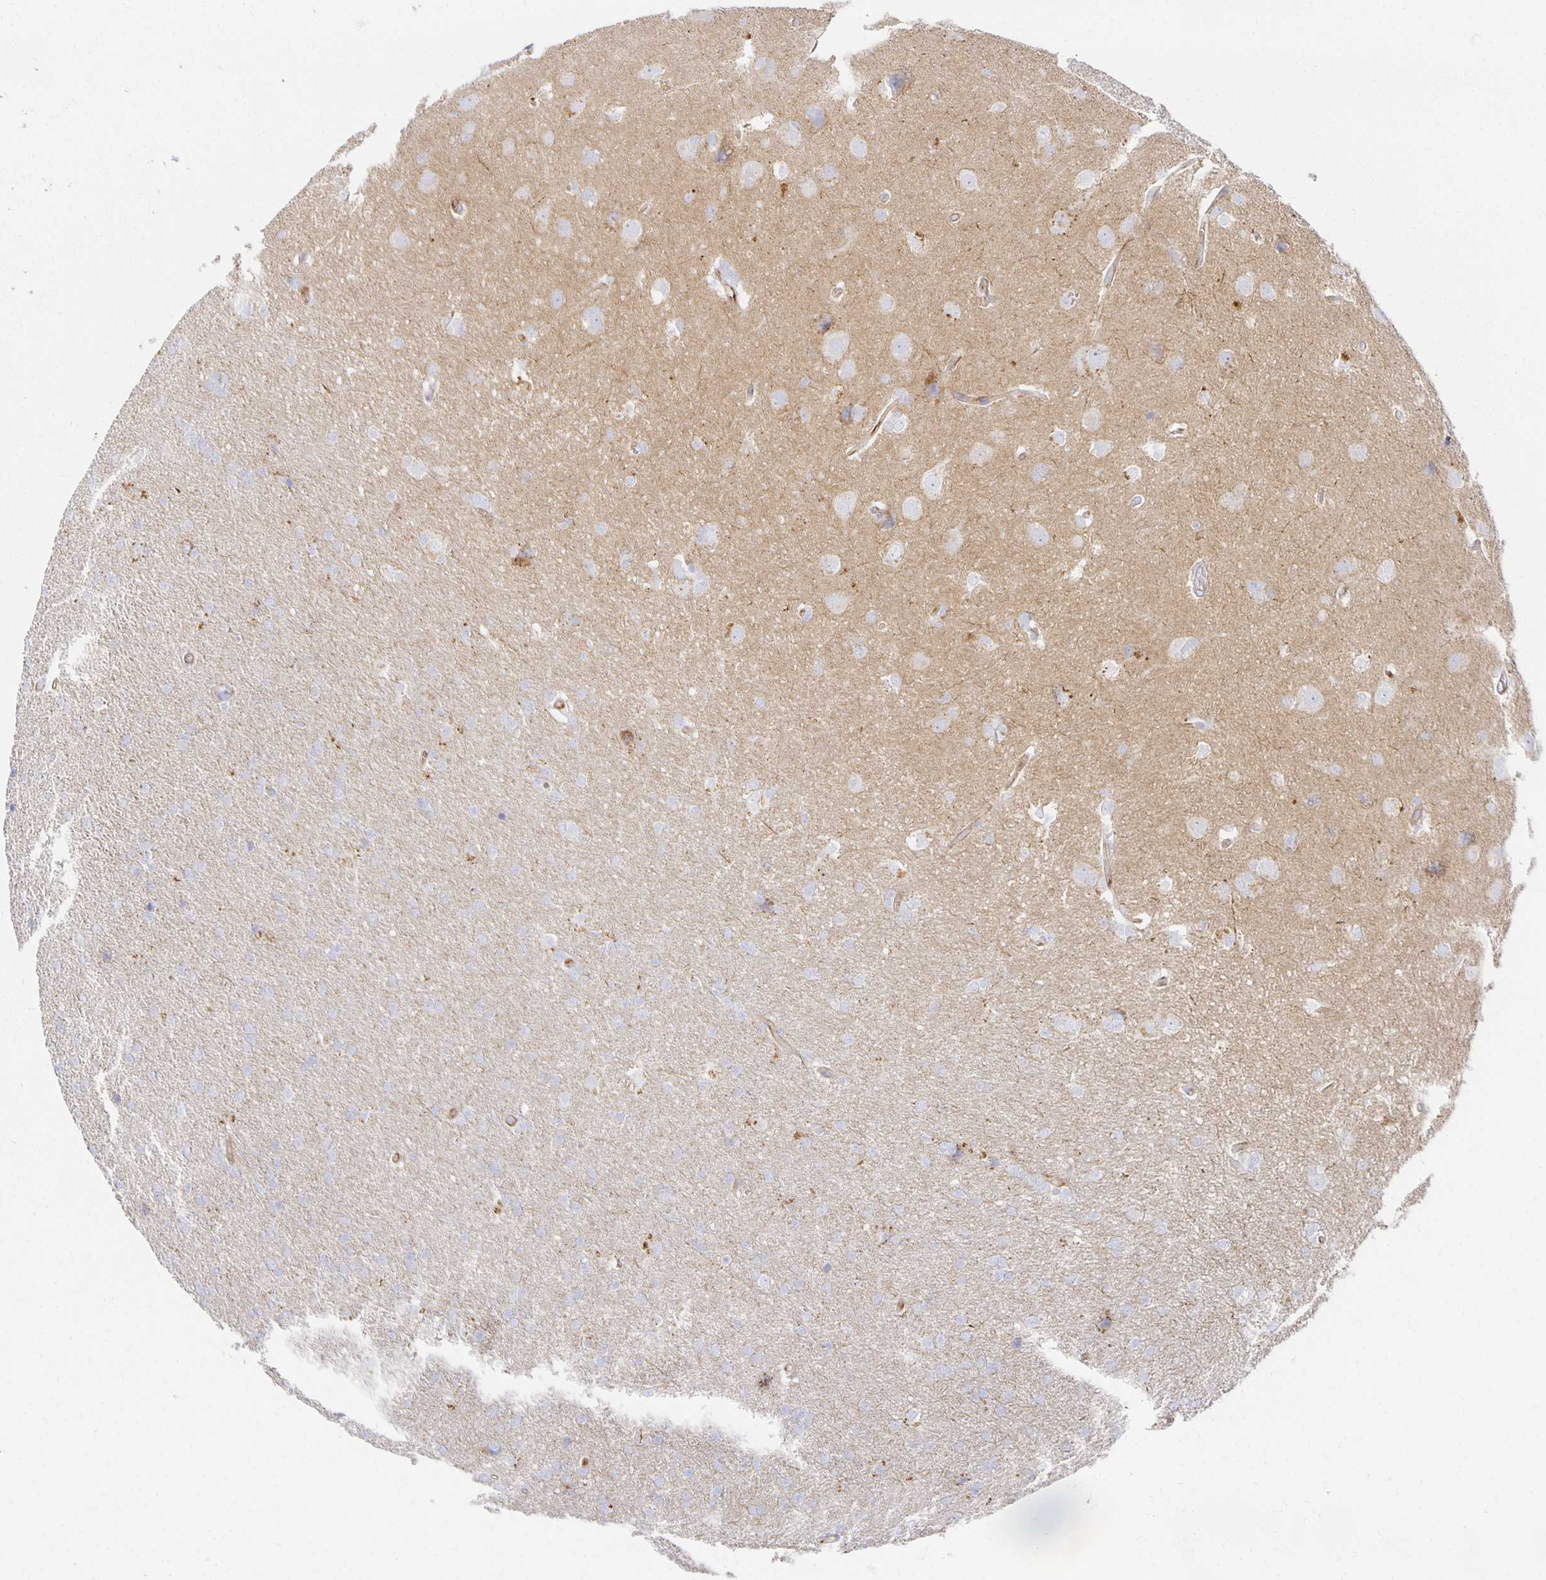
{"staining": {"intensity": "moderate", "quantity": "<25%", "location": "cytoplasmic/membranous"}, "tissue": "glioma", "cell_type": "Tumor cells", "image_type": "cancer", "snomed": [{"axis": "morphology", "description": "Glioma, malignant, Low grade"}, {"axis": "topography", "description": "Brain"}], "caption": "IHC histopathology image of neoplastic tissue: glioma stained using immunohistochemistry (IHC) displays low levels of moderate protein expression localized specifically in the cytoplasmic/membranous of tumor cells, appearing as a cytoplasmic/membranous brown color.", "gene": "TAAR1", "patient": {"sex": "female", "age": 32}}